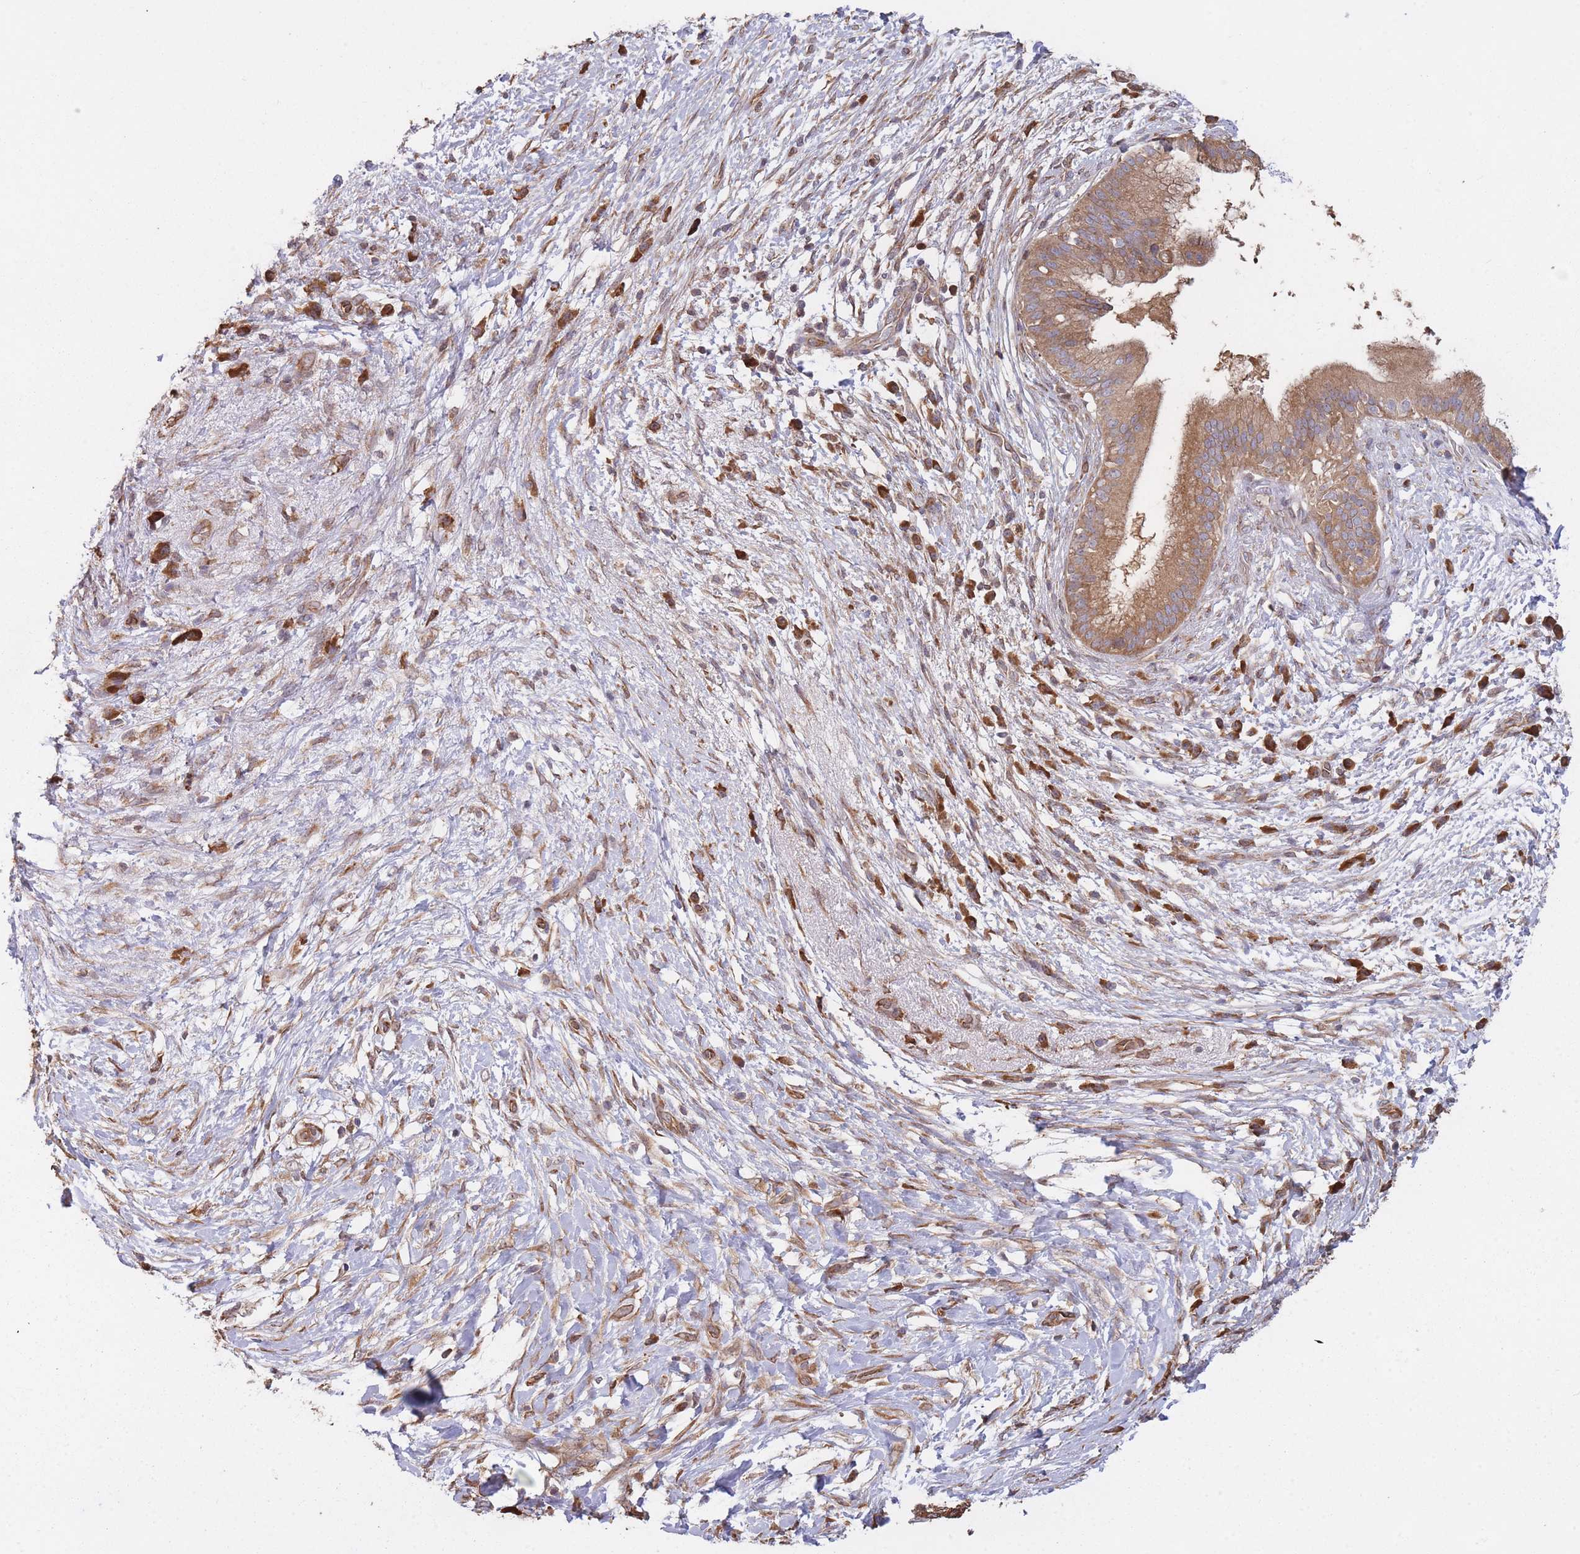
{"staining": {"intensity": "moderate", "quantity": ">75%", "location": "cytoplasmic/membranous"}, "tissue": "pancreatic cancer", "cell_type": "Tumor cells", "image_type": "cancer", "snomed": [{"axis": "morphology", "description": "Adenocarcinoma, NOS"}, {"axis": "topography", "description": "Pancreas"}], "caption": "A brown stain shows moderate cytoplasmic/membranous positivity of a protein in human pancreatic cancer (adenocarcinoma) tumor cells.", "gene": "ARL13B", "patient": {"sex": "female", "age": 72}}